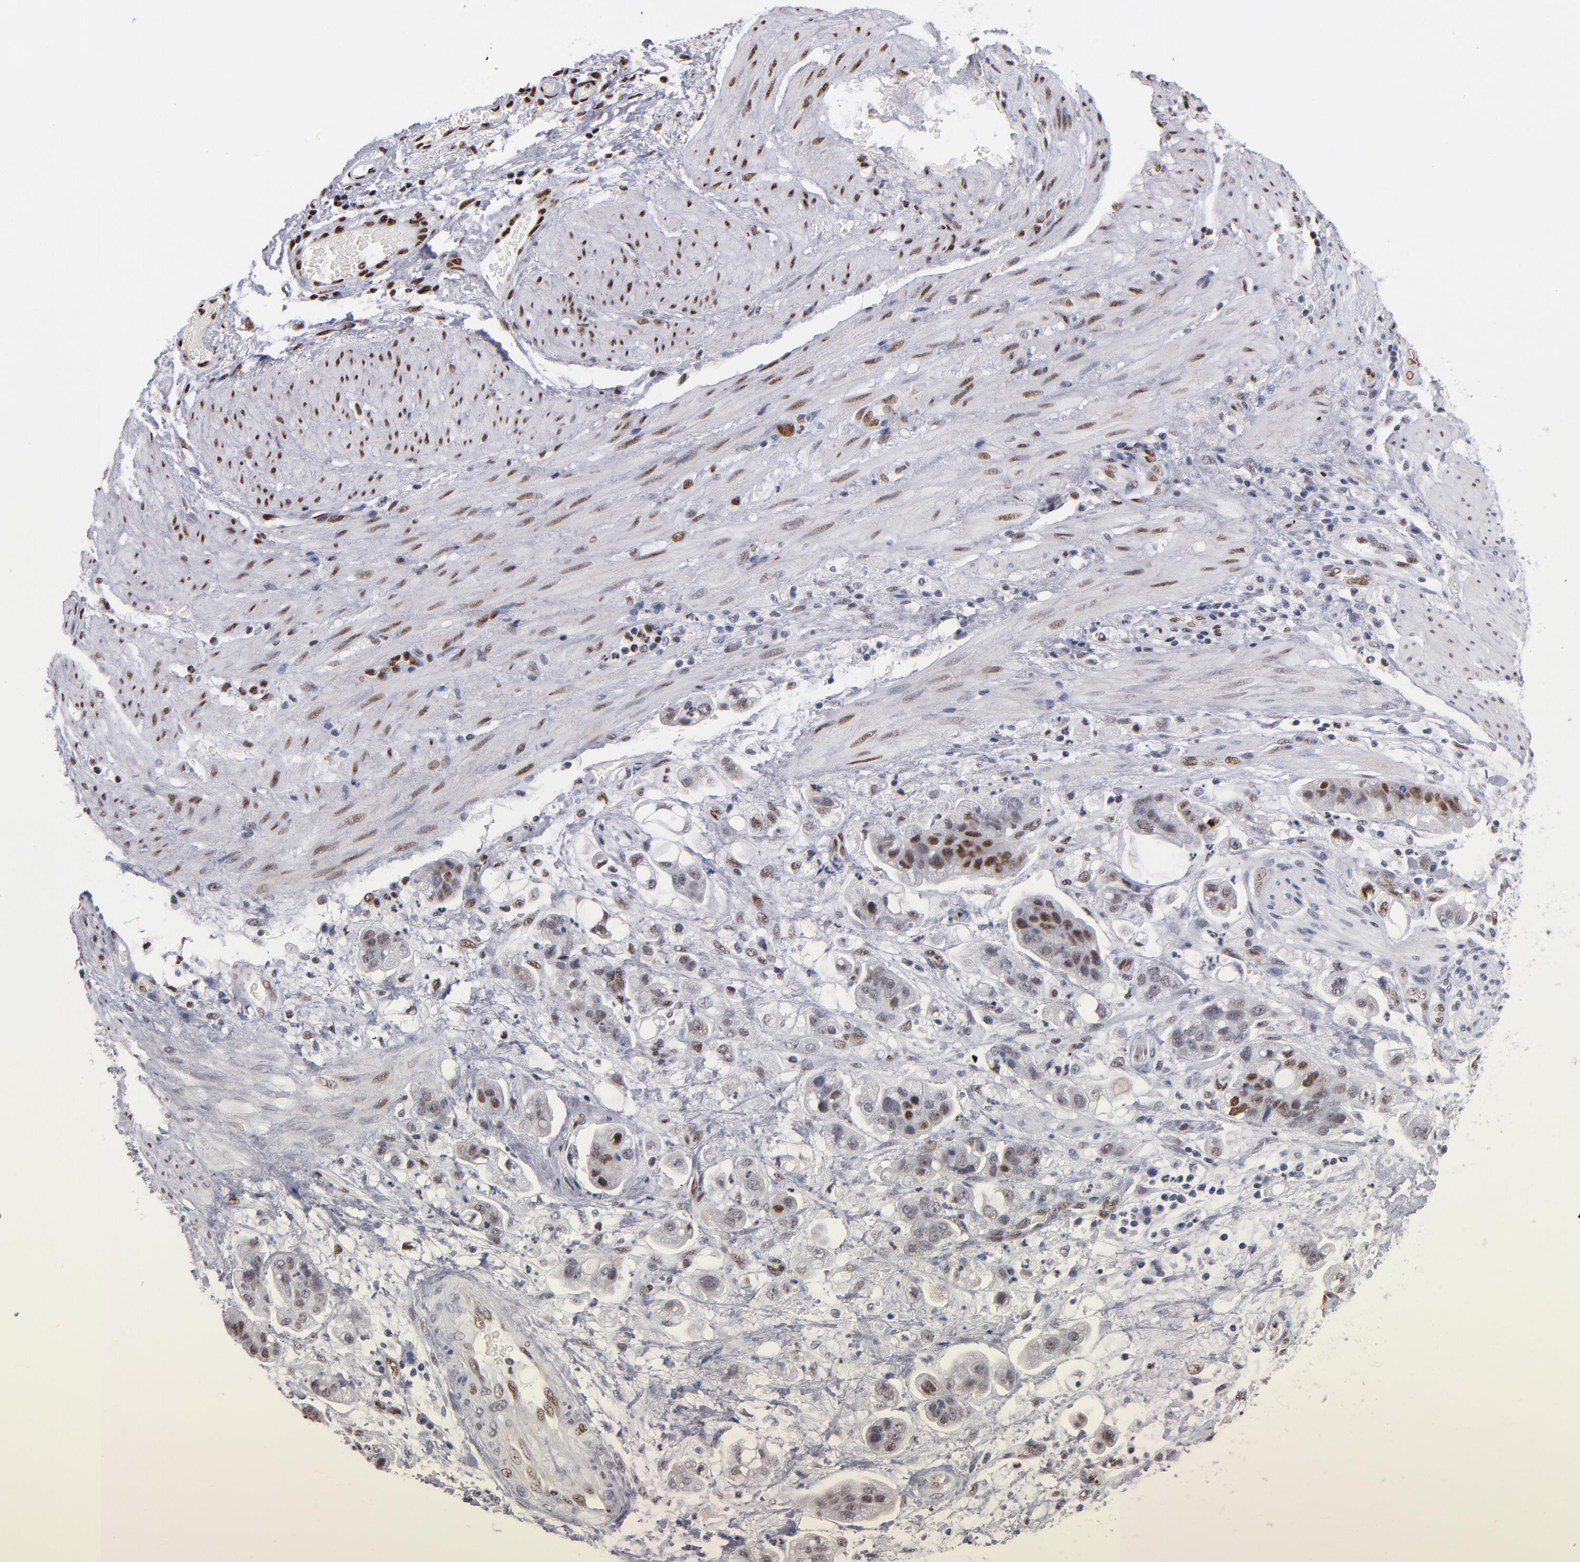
{"staining": {"intensity": "moderate", "quantity": "25%-75%", "location": "cytoplasmic/membranous,nuclear"}, "tissue": "stomach cancer", "cell_type": "Tumor cells", "image_type": "cancer", "snomed": [{"axis": "morphology", "description": "Adenocarcinoma, NOS"}, {"axis": "topography", "description": "Stomach"}], "caption": "Adenocarcinoma (stomach) stained for a protein exhibits moderate cytoplasmic/membranous and nuclear positivity in tumor cells.", "gene": "MN1", "patient": {"sex": "male", "age": 62}}